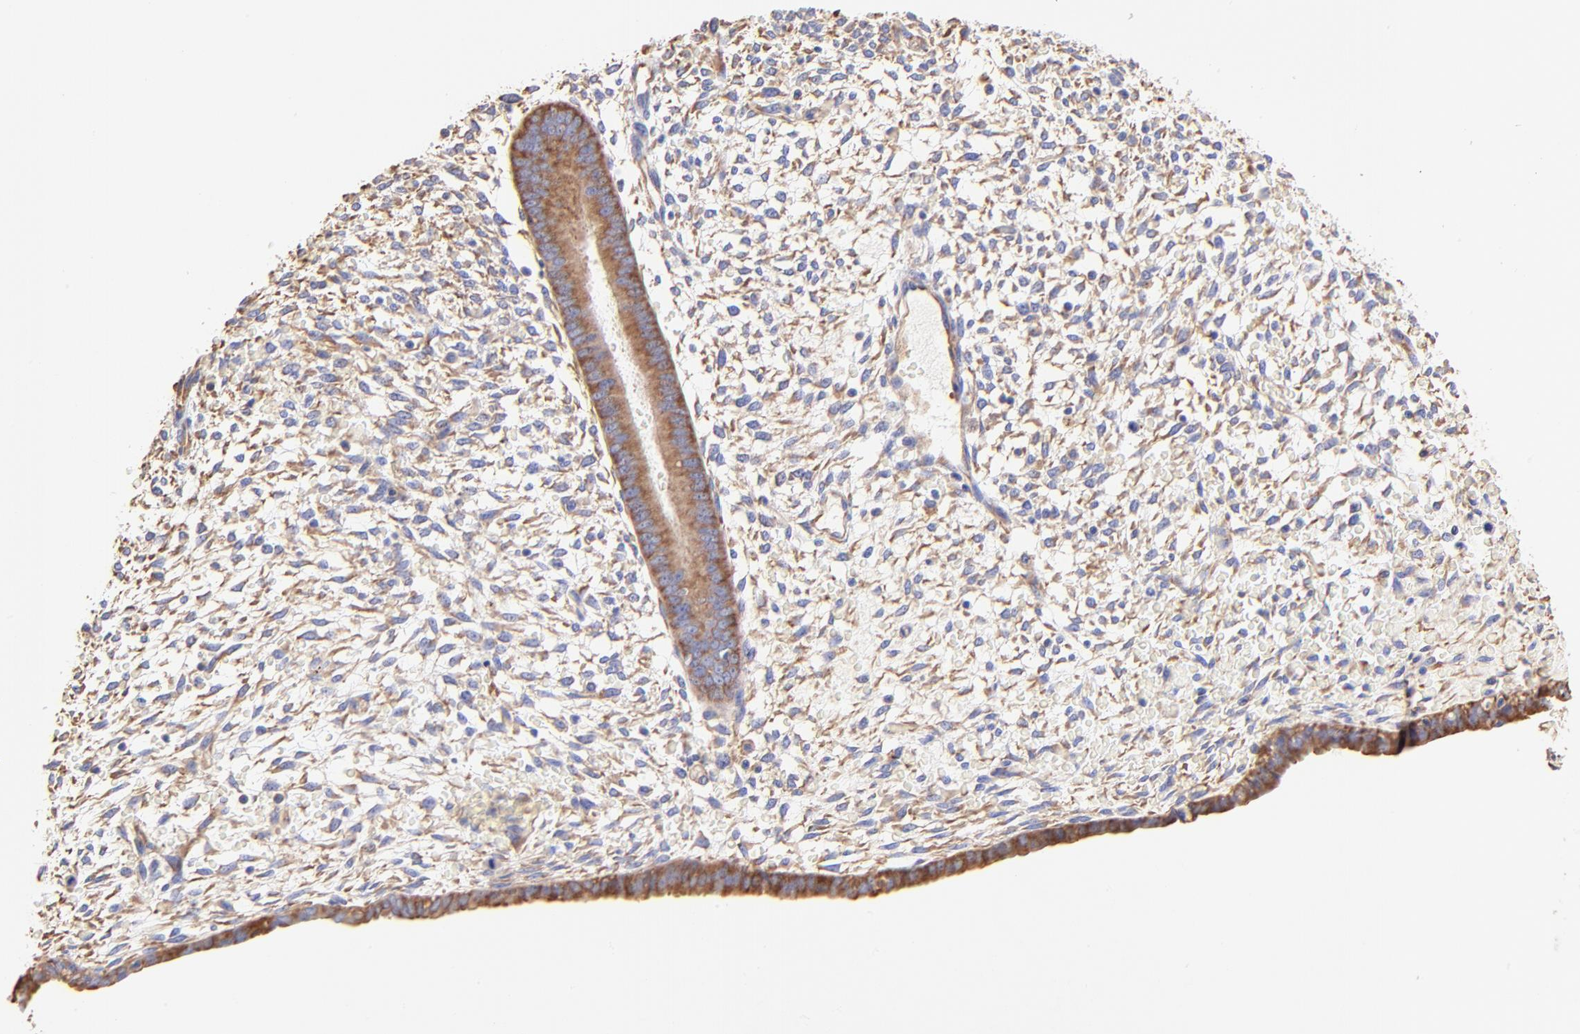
{"staining": {"intensity": "weak", "quantity": "25%-75%", "location": "cytoplasmic/membranous"}, "tissue": "endometrium", "cell_type": "Cells in endometrial stroma", "image_type": "normal", "snomed": [{"axis": "morphology", "description": "Normal tissue, NOS"}, {"axis": "topography", "description": "Endometrium"}], "caption": "A brown stain highlights weak cytoplasmic/membranous positivity of a protein in cells in endometrial stroma of benign human endometrium.", "gene": "RPL30", "patient": {"sex": "female", "age": 42}}